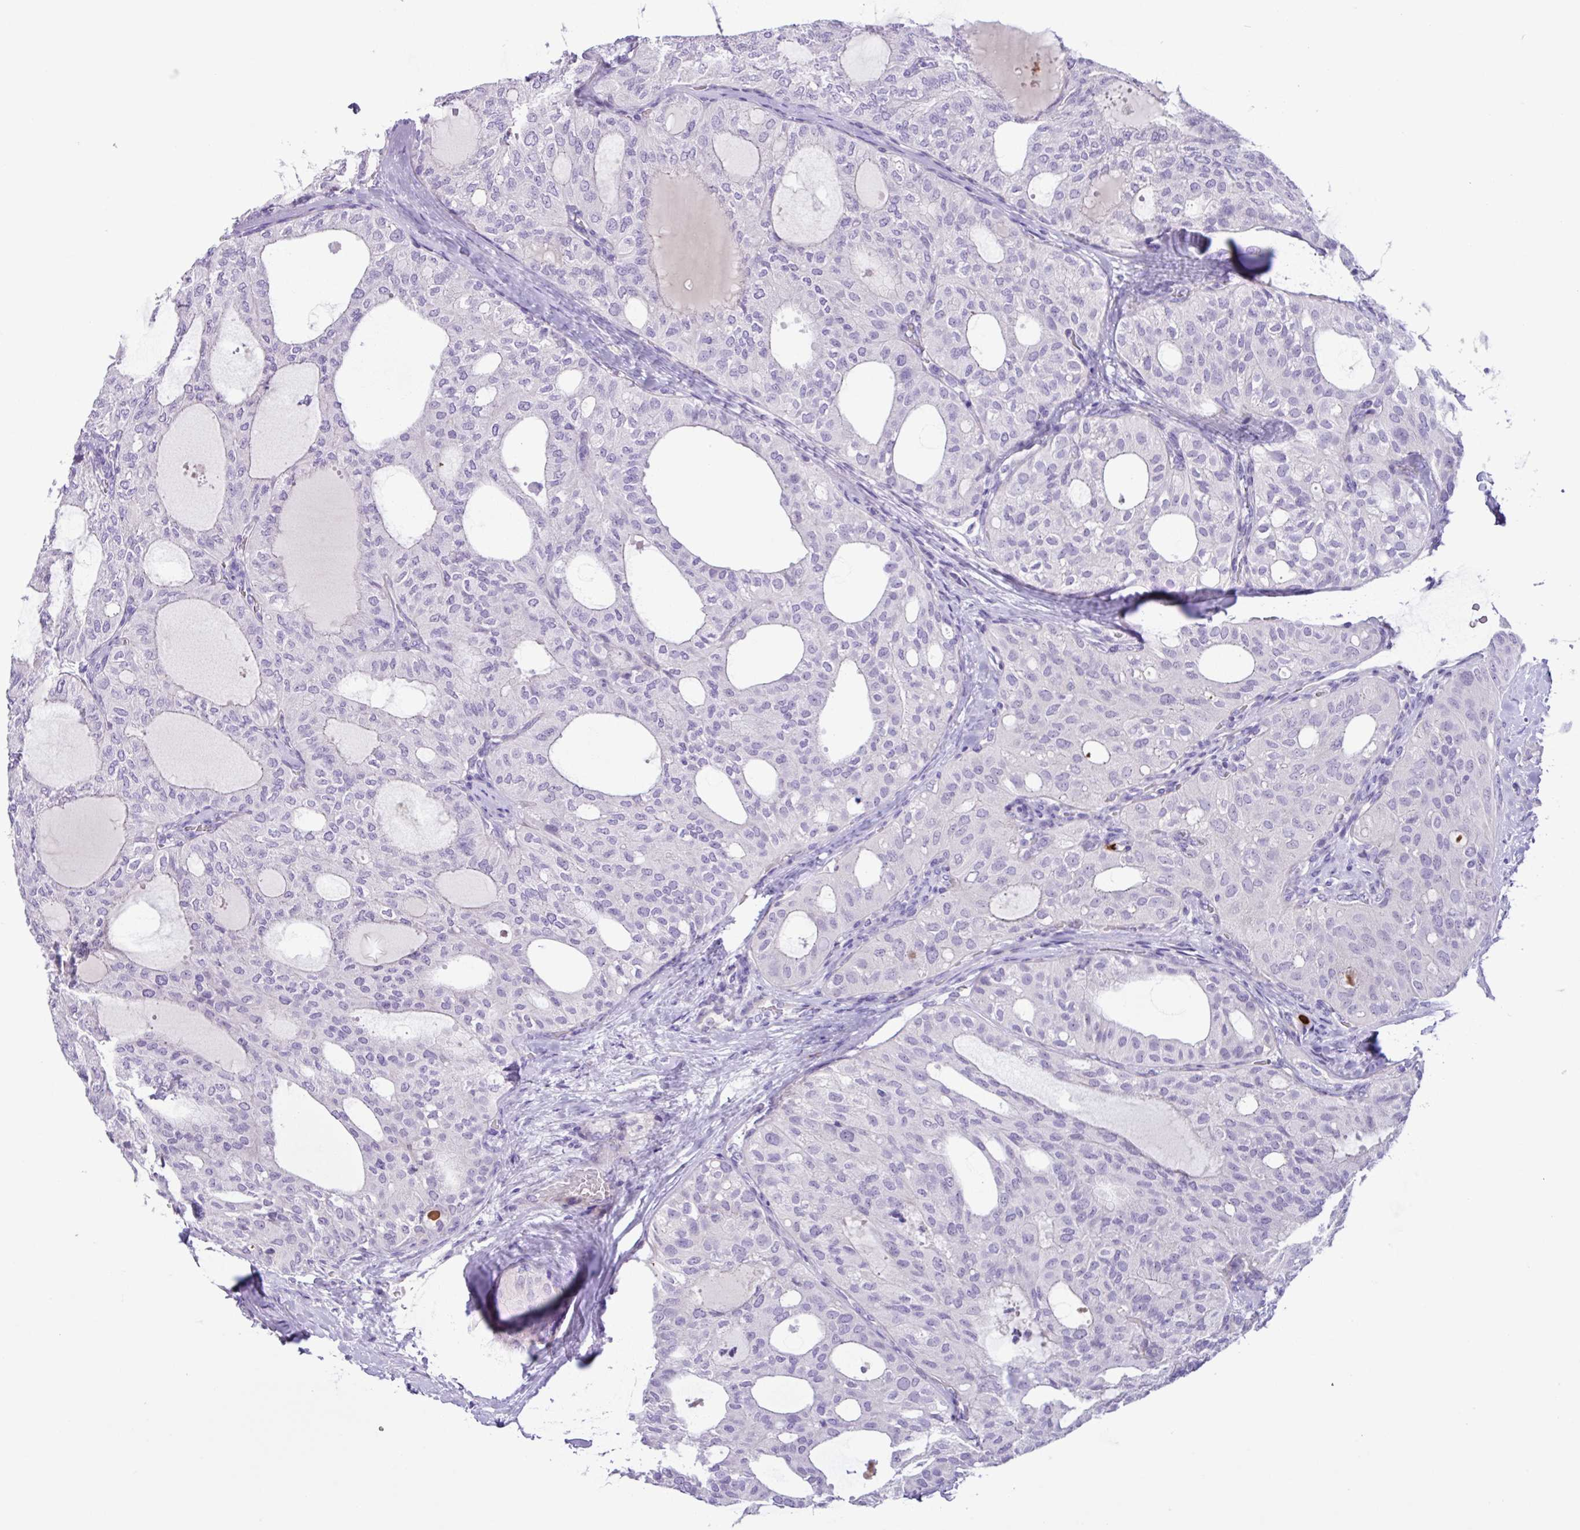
{"staining": {"intensity": "negative", "quantity": "none", "location": "none"}, "tissue": "thyroid cancer", "cell_type": "Tumor cells", "image_type": "cancer", "snomed": [{"axis": "morphology", "description": "Follicular adenoma carcinoma, NOS"}, {"axis": "topography", "description": "Thyroid gland"}], "caption": "Tumor cells are negative for brown protein staining in thyroid follicular adenoma carcinoma.", "gene": "MRM2", "patient": {"sex": "male", "age": 75}}